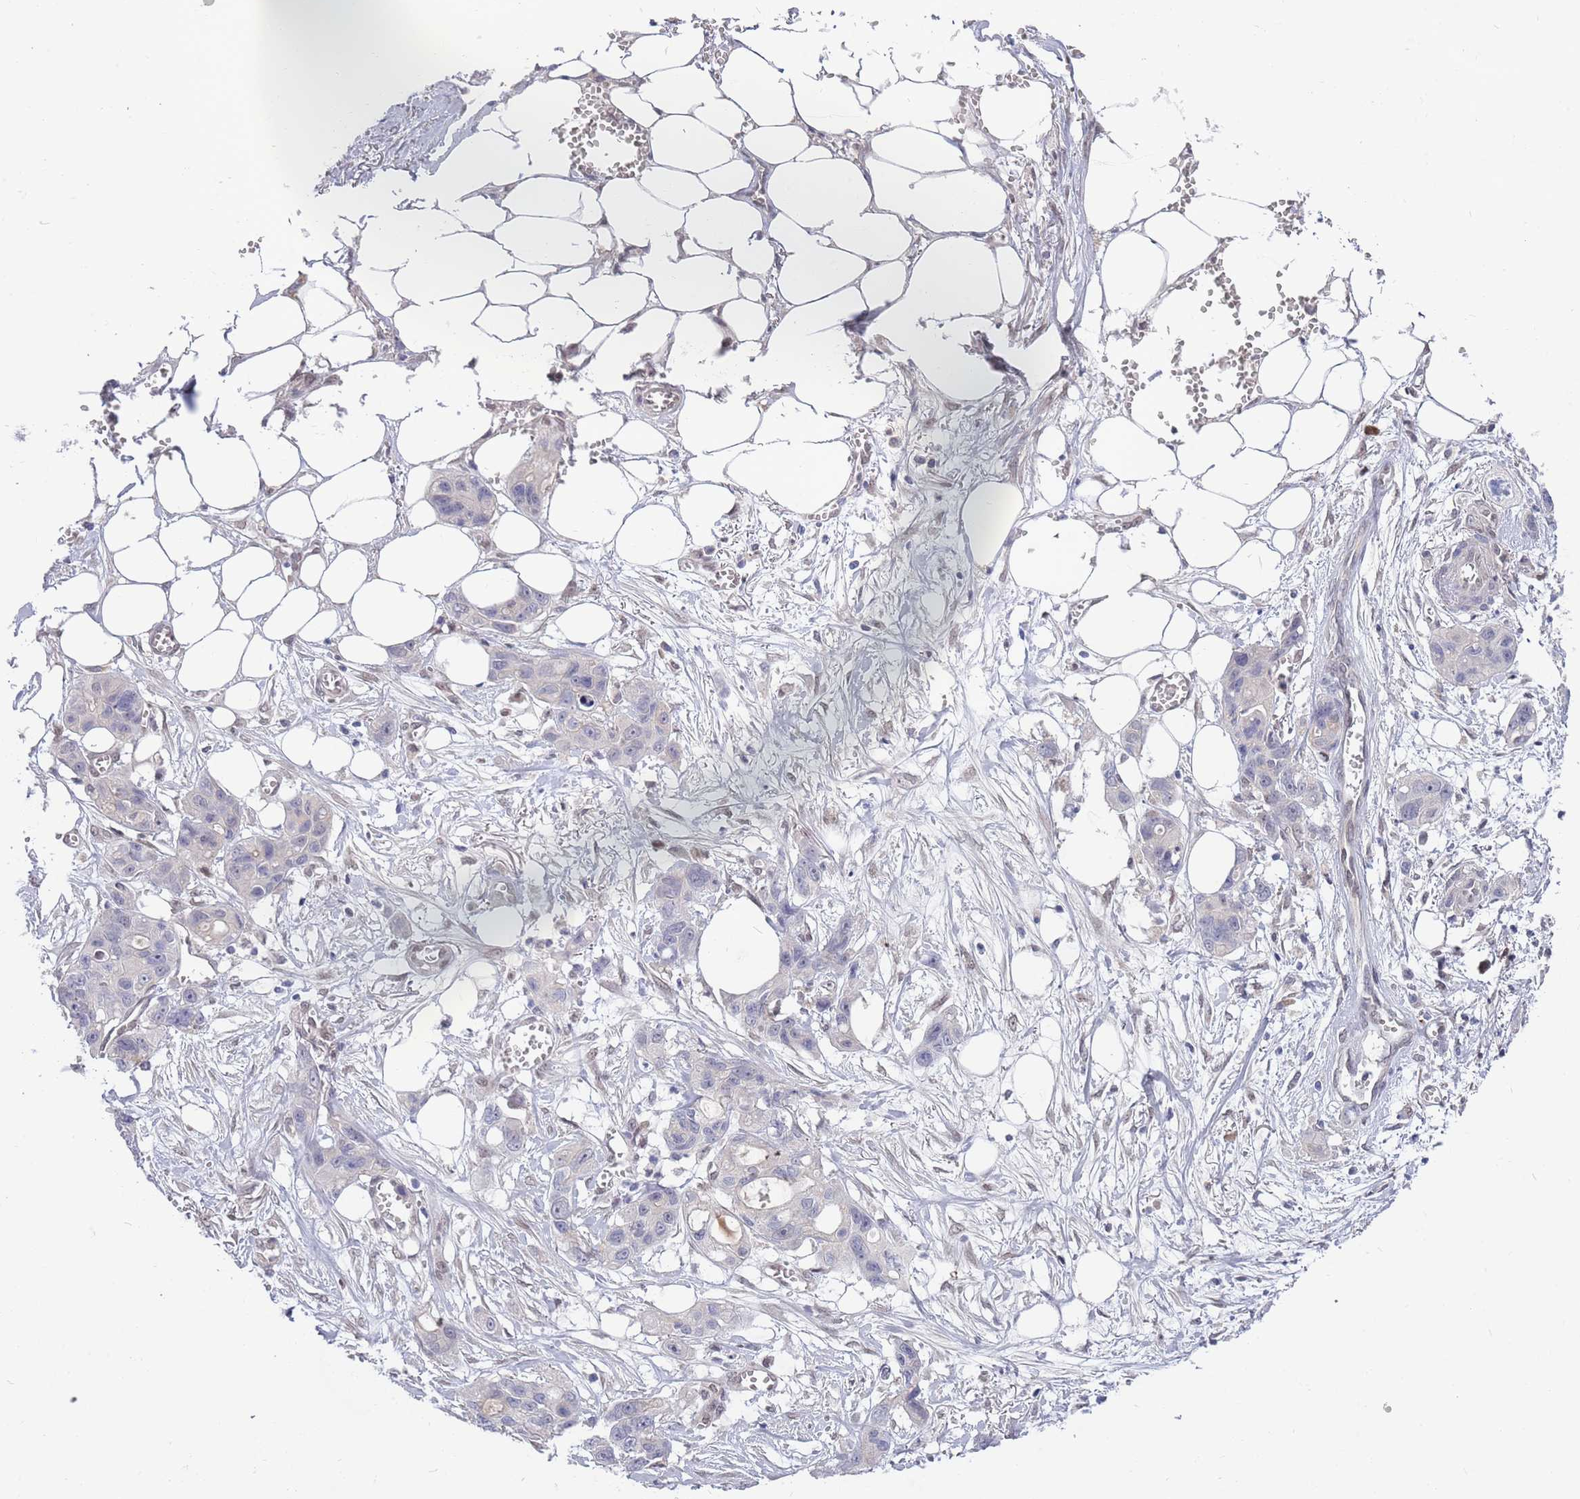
{"staining": {"intensity": "negative", "quantity": "none", "location": "none"}, "tissue": "ovarian cancer", "cell_type": "Tumor cells", "image_type": "cancer", "snomed": [{"axis": "morphology", "description": "Cystadenocarcinoma, mucinous, NOS"}, {"axis": "topography", "description": "Ovary"}], "caption": "High magnification brightfield microscopy of ovarian cancer (mucinous cystadenocarcinoma) stained with DAB (3,3'-diaminobenzidine) (brown) and counterstained with hematoxylin (blue): tumor cells show no significant expression. (Stains: DAB (3,3'-diaminobenzidine) IHC with hematoxylin counter stain, Microscopy: brightfield microscopy at high magnification).", "gene": "NLRP6", "patient": {"sex": "female", "age": 70}}